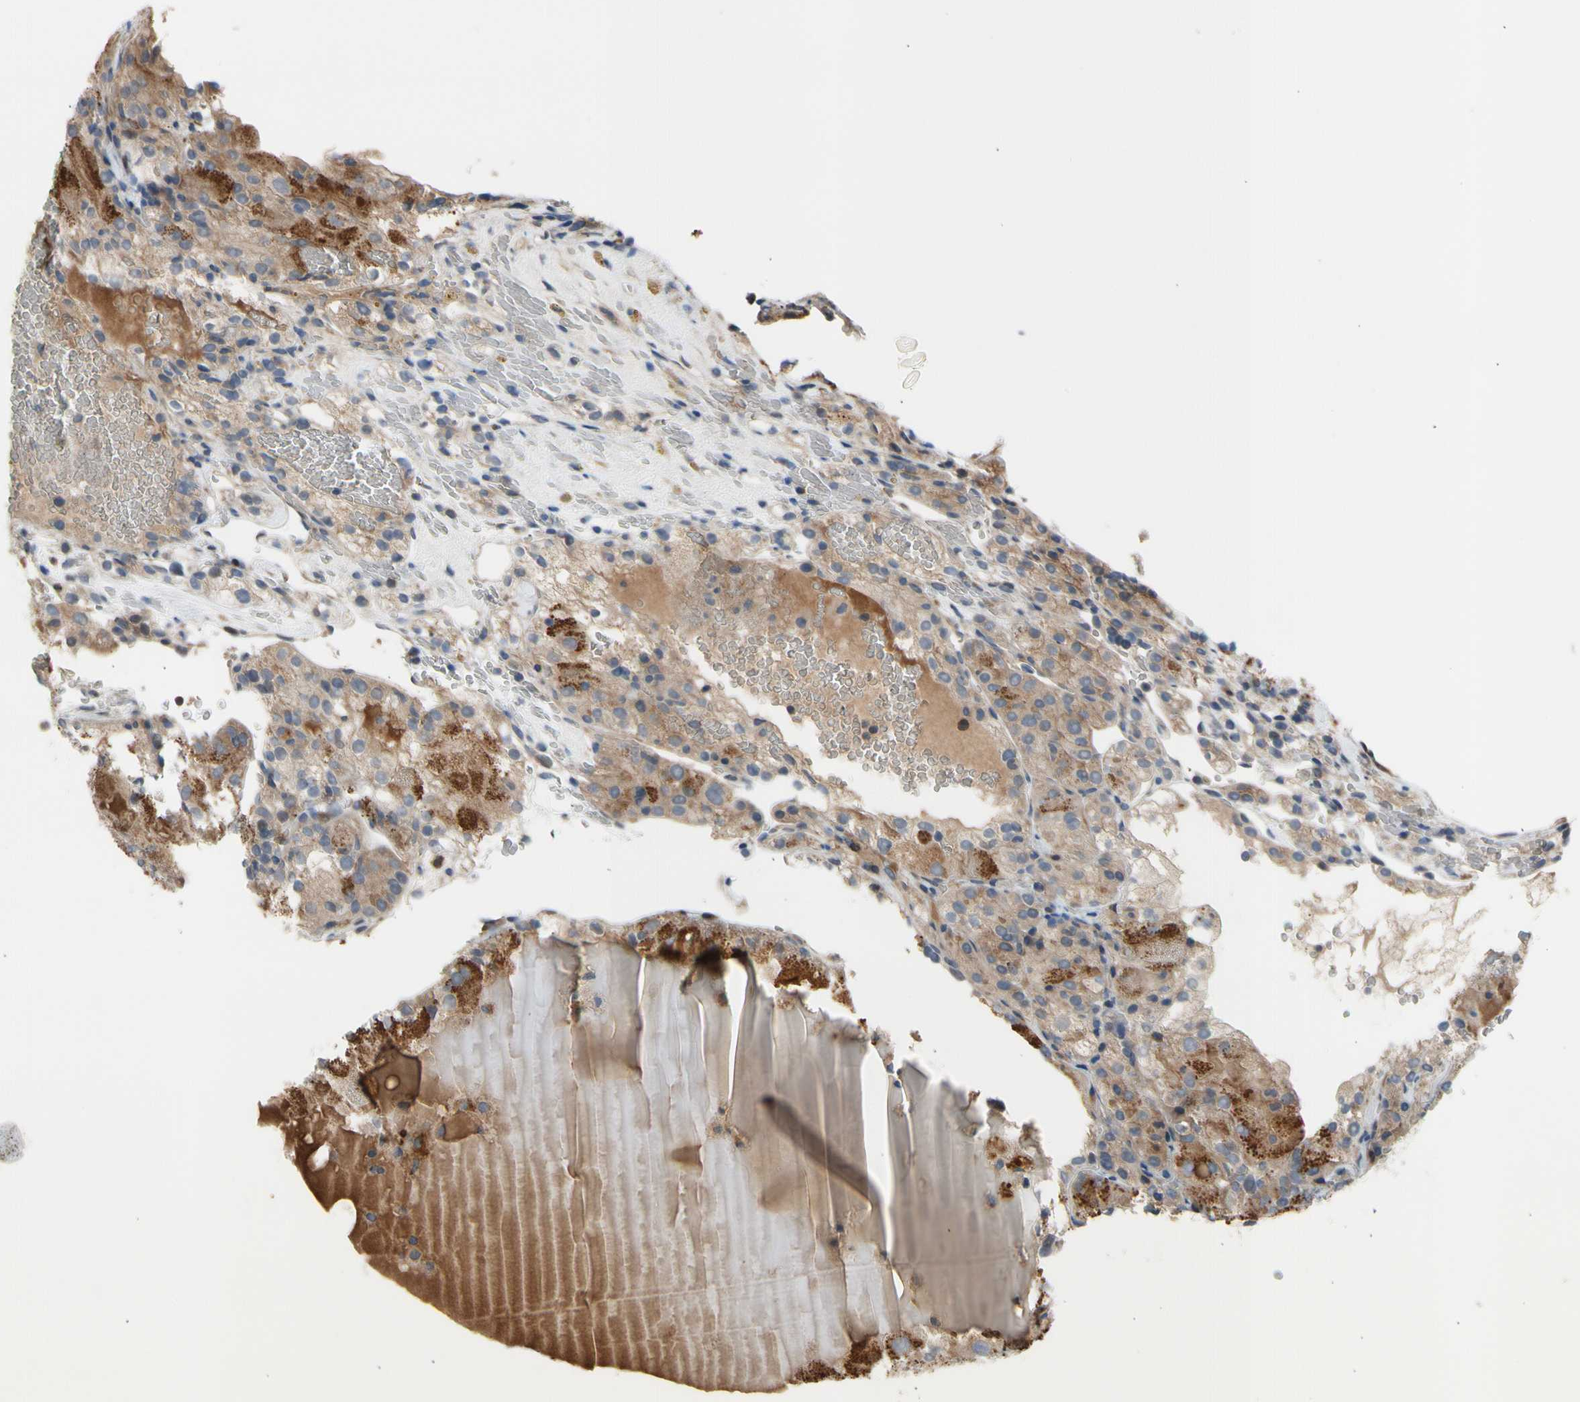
{"staining": {"intensity": "moderate", "quantity": ">75%", "location": "cytoplasmic/membranous"}, "tissue": "renal cancer", "cell_type": "Tumor cells", "image_type": "cancer", "snomed": [{"axis": "morphology", "description": "Normal tissue, NOS"}, {"axis": "morphology", "description": "Adenocarcinoma, NOS"}, {"axis": "topography", "description": "Kidney"}], "caption": "Adenocarcinoma (renal) was stained to show a protein in brown. There is medium levels of moderate cytoplasmic/membranous expression in about >75% of tumor cells.", "gene": "GALNT5", "patient": {"sex": "male", "age": 61}}